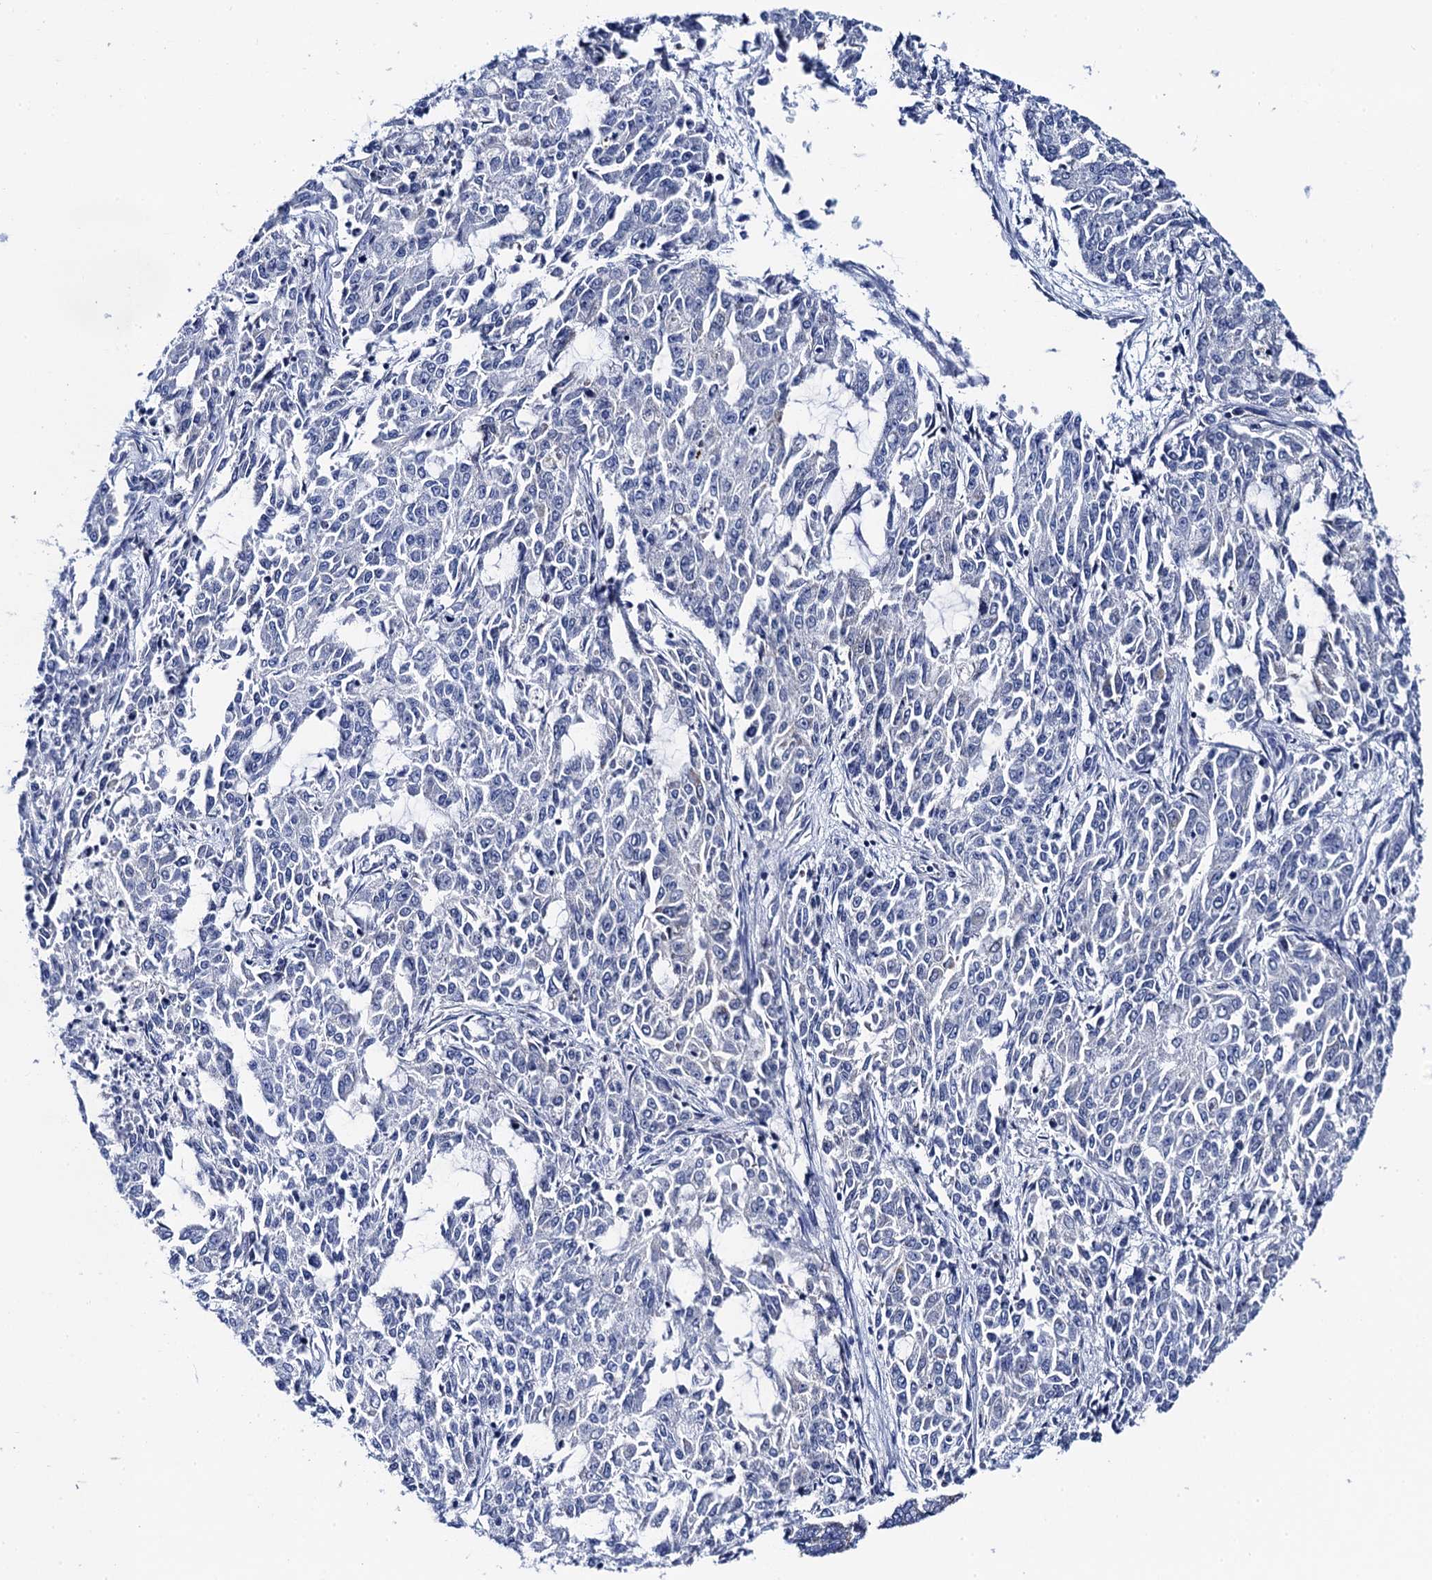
{"staining": {"intensity": "negative", "quantity": "none", "location": "none"}, "tissue": "endometrial cancer", "cell_type": "Tumor cells", "image_type": "cancer", "snomed": [{"axis": "morphology", "description": "Adenocarcinoma, NOS"}, {"axis": "topography", "description": "Endometrium"}], "caption": "The image shows no significant expression in tumor cells of adenocarcinoma (endometrial).", "gene": "ACADSB", "patient": {"sex": "female", "age": 50}}